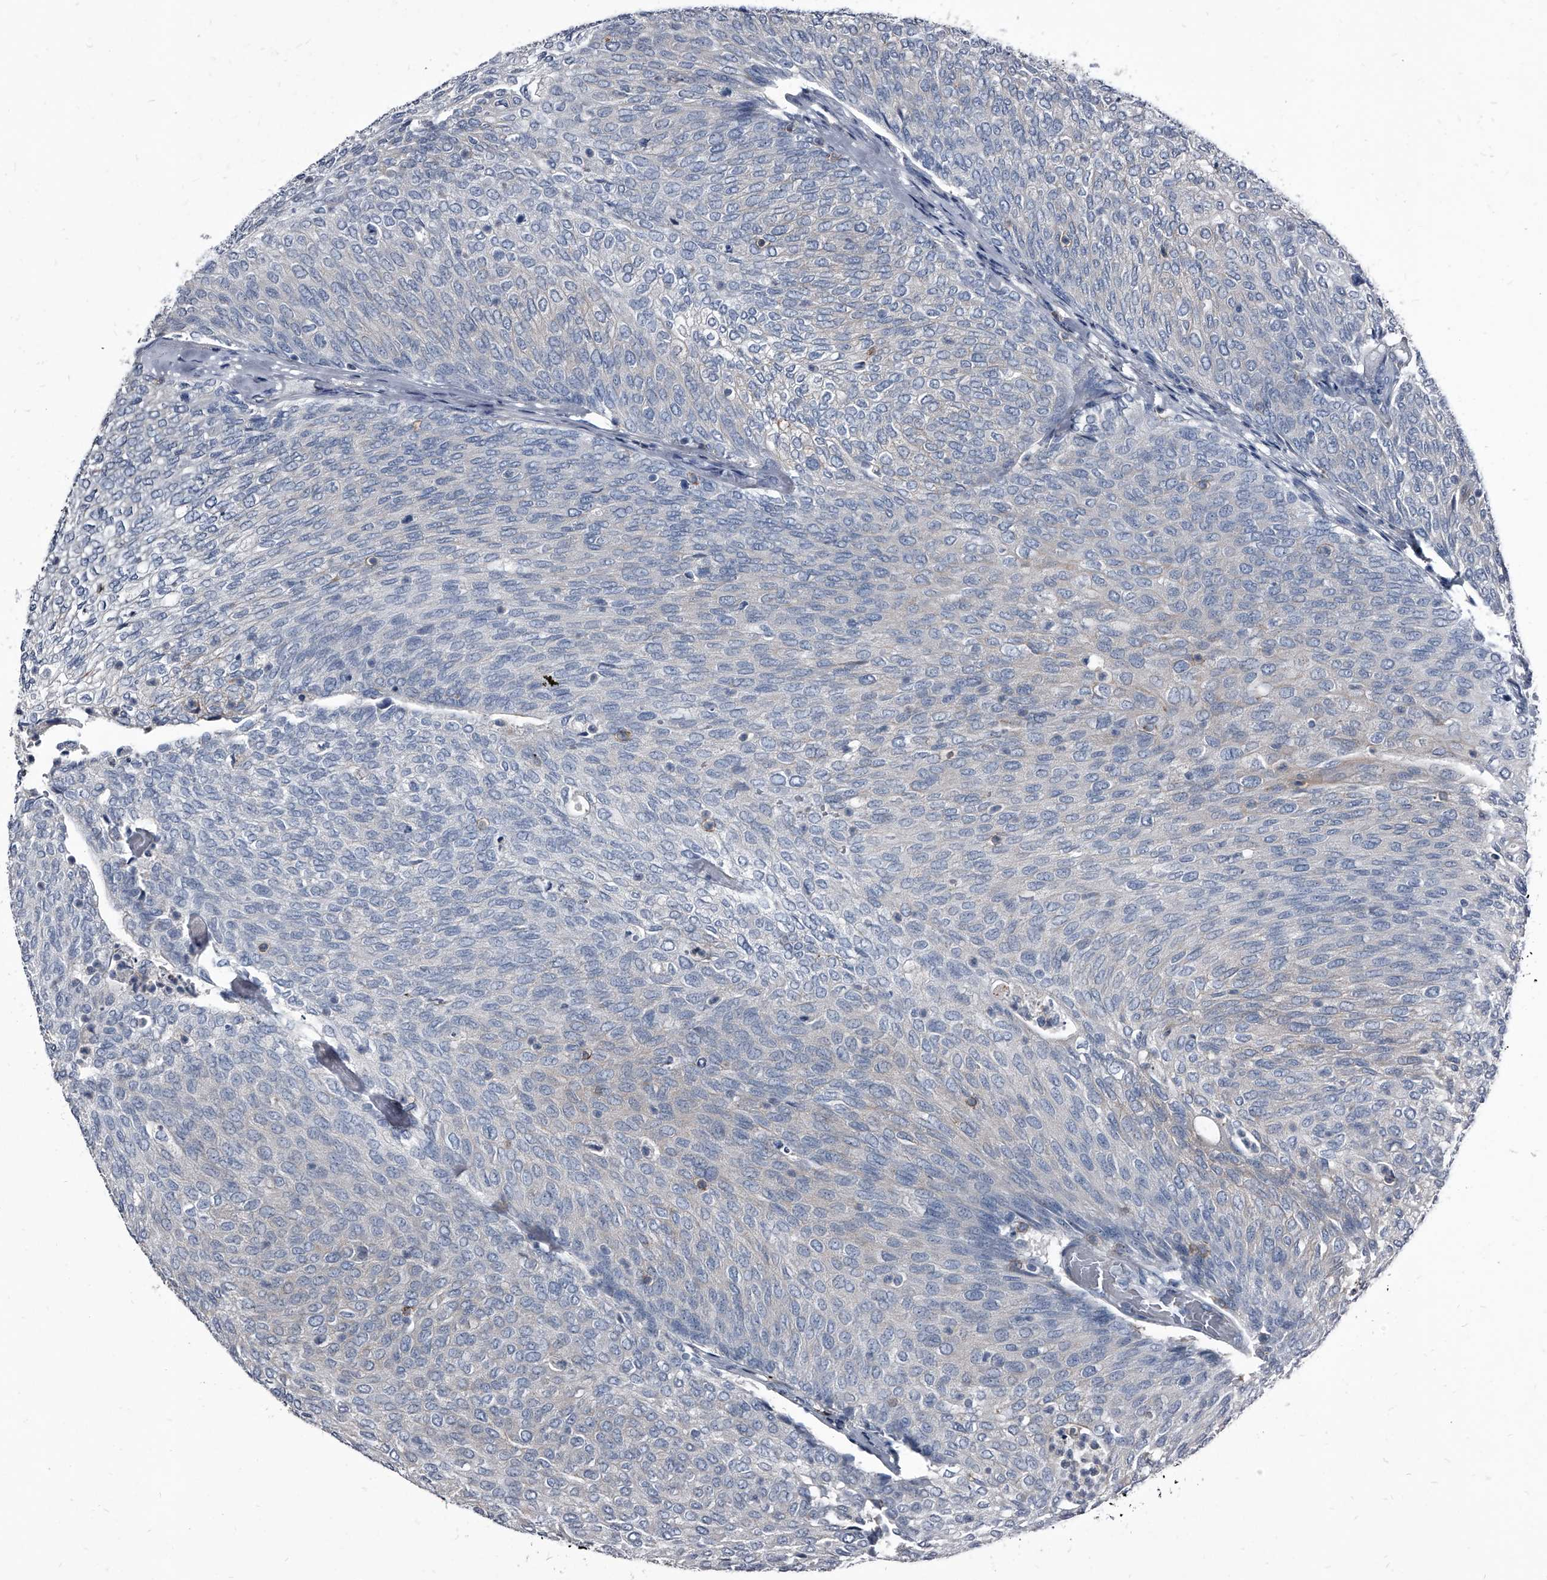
{"staining": {"intensity": "negative", "quantity": "none", "location": "none"}, "tissue": "urothelial cancer", "cell_type": "Tumor cells", "image_type": "cancer", "snomed": [{"axis": "morphology", "description": "Urothelial carcinoma, Low grade"}, {"axis": "topography", "description": "Urinary bladder"}], "caption": "DAB (3,3'-diaminobenzidine) immunohistochemical staining of urothelial cancer displays no significant staining in tumor cells. (DAB (3,3'-diaminobenzidine) immunohistochemistry with hematoxylin counter stain).", "gene": "PGLYRP3", "patient": {"sex": "female", "age": 79}}